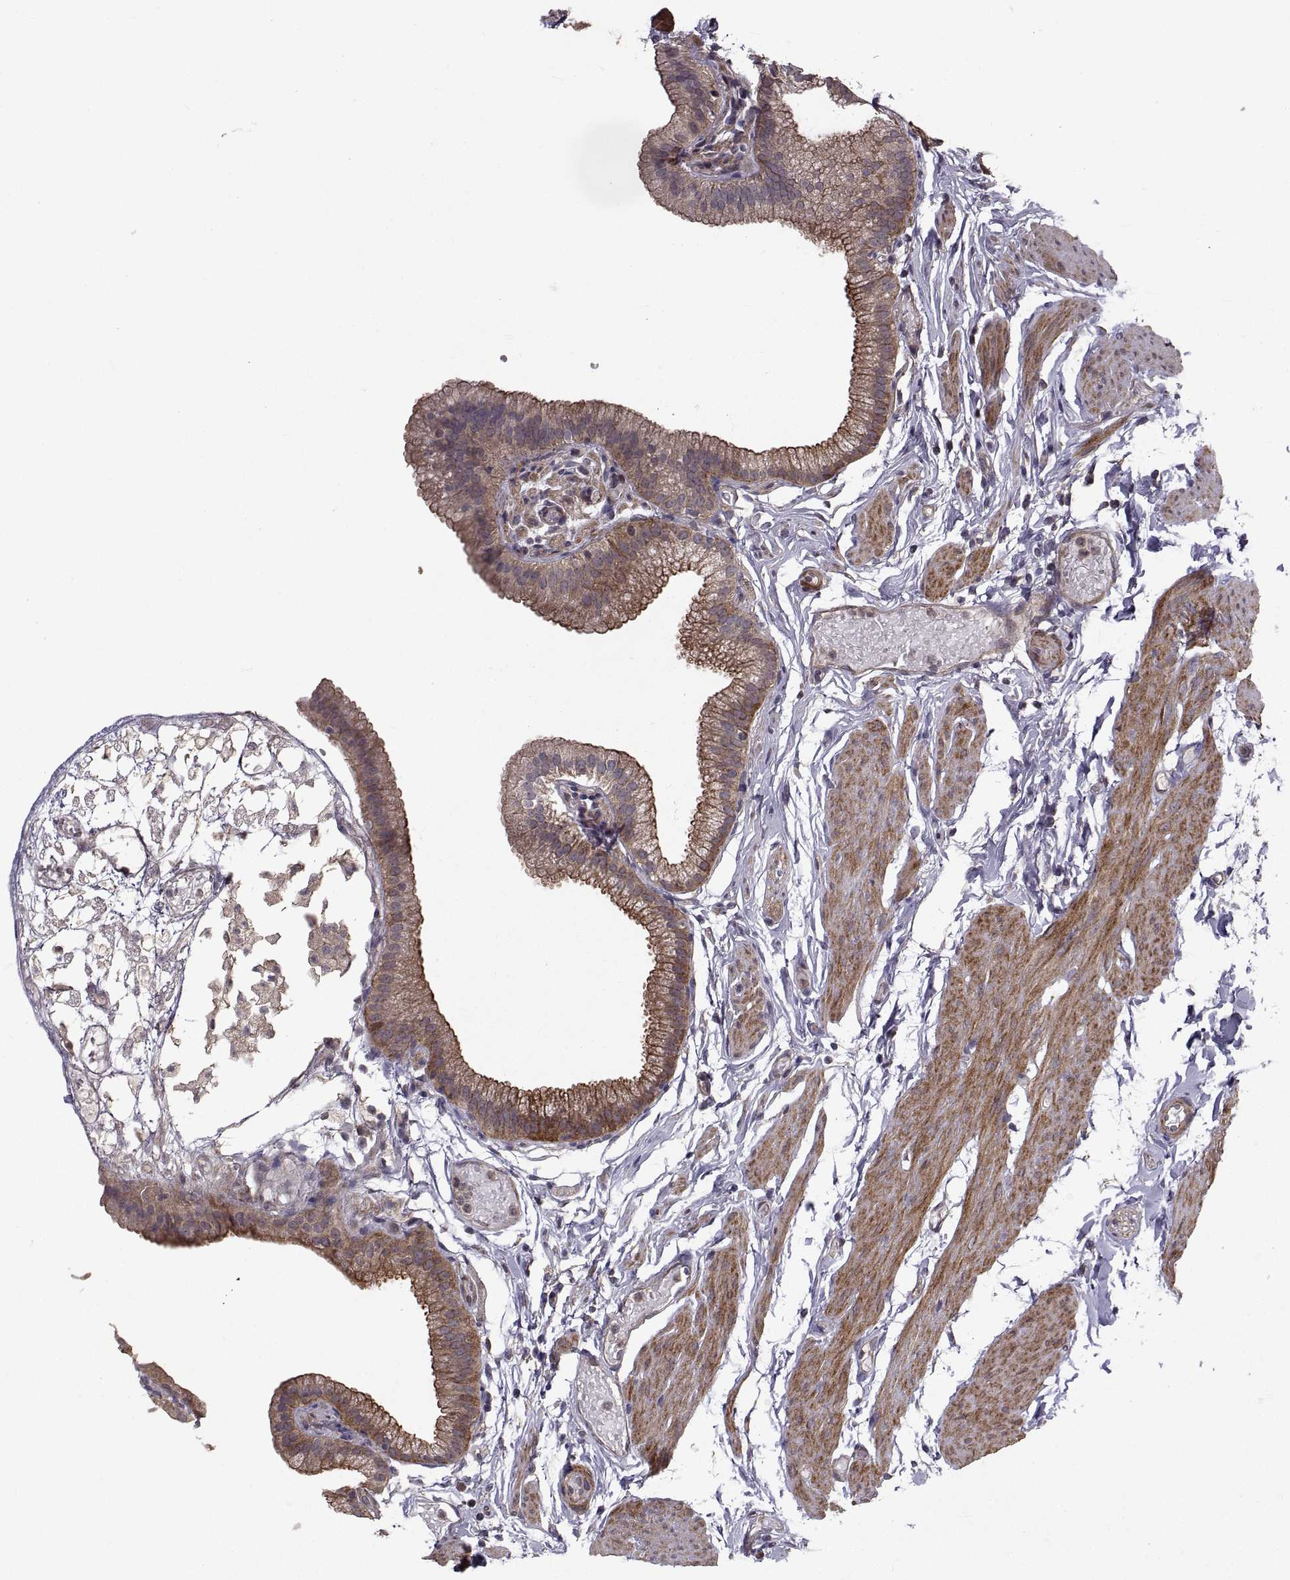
{"staining": {"intensity": "strong", "quantity": "25%-75%", "location": "cytoplasmic/membranous"}, "tissue": "gallbladder", "cell_type": "Glandular cells", "image_type": "normal", "snomed": [{"axis": "morphology", "description": "Normal tissue, NOS"}, {"axis": "topography", "description": "Gallbladder"}], "caption": "High-power microscopy captured an immunohistochemistry (IHC) histopathology image of benign gallbladder, revealing strong cytoplasmic/membranous staining in approximately 25%-75% of glandular cells.", "gene": "PMM2", "patient": {"sex": "female", "age": 45}}